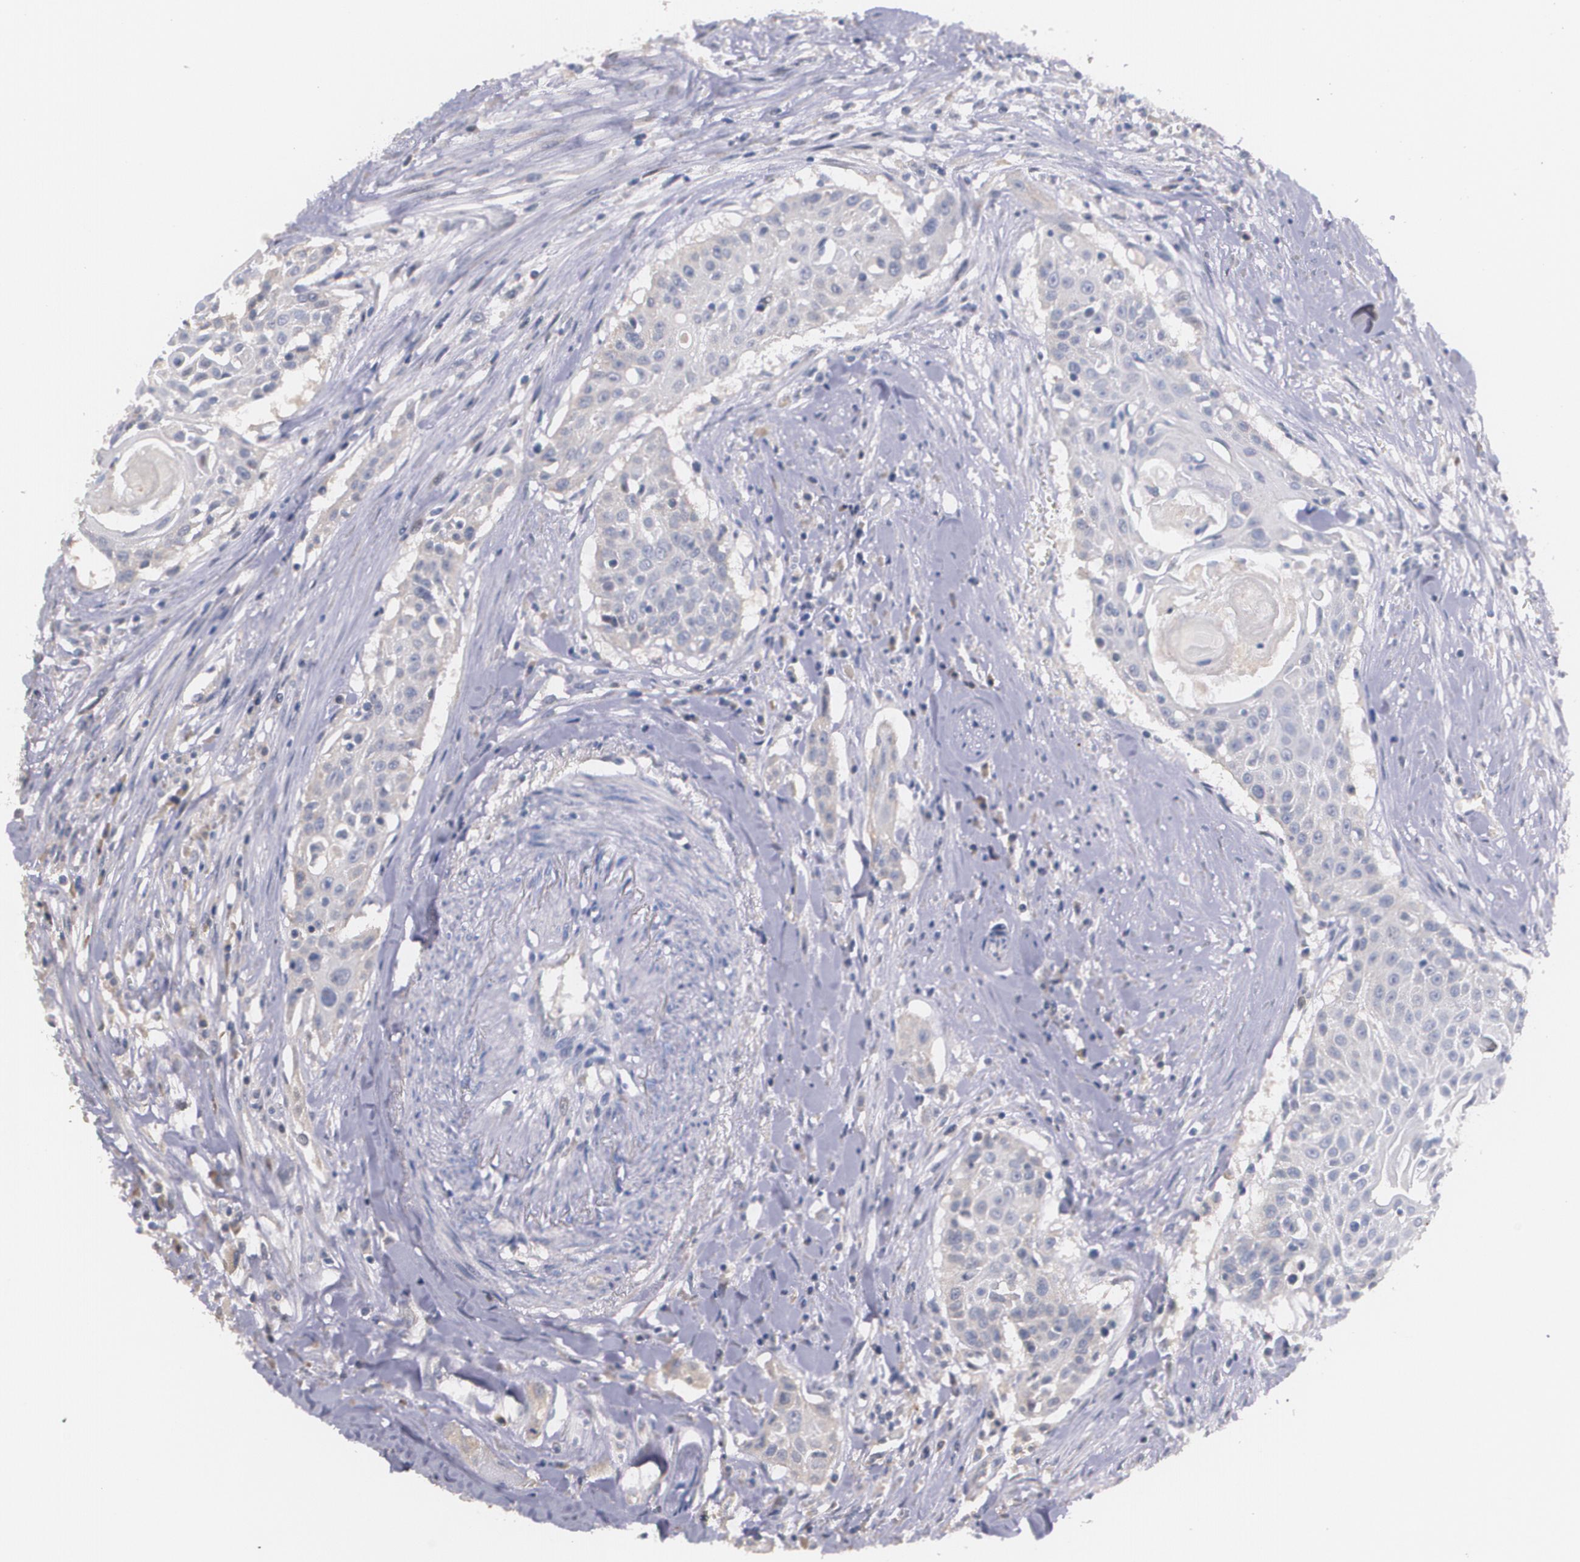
{"staining": {"intensity": "weak", "quantity": "25%-75%", "location": "cytoplasmic/membranous"}, "tissue": "head and neck cancer", "cell_type": "Tumor cells", "image_type": "cancer", "snomed": [{"axis": "morphology", "description": "Squamous cell carcinoma, NOS"}, {"axis": "morphology", "description": "Squamous cell carcinoma, metastatic, NOS"}, {"axis": "topography", "description": "Lymph node"}, {"axis": "topography", "description": "Salivary gland"}, {"axis": "topography", "description": "Head-Neck"}], "caption": "Immunohistochemical staining of human head and neck cancer exhibits low levels of weak cytoplasmic/membranous expression in about 25%-75% of tumor cells.", "gene": "AMBP", "patient": {"sex": "female", "age": 74}}